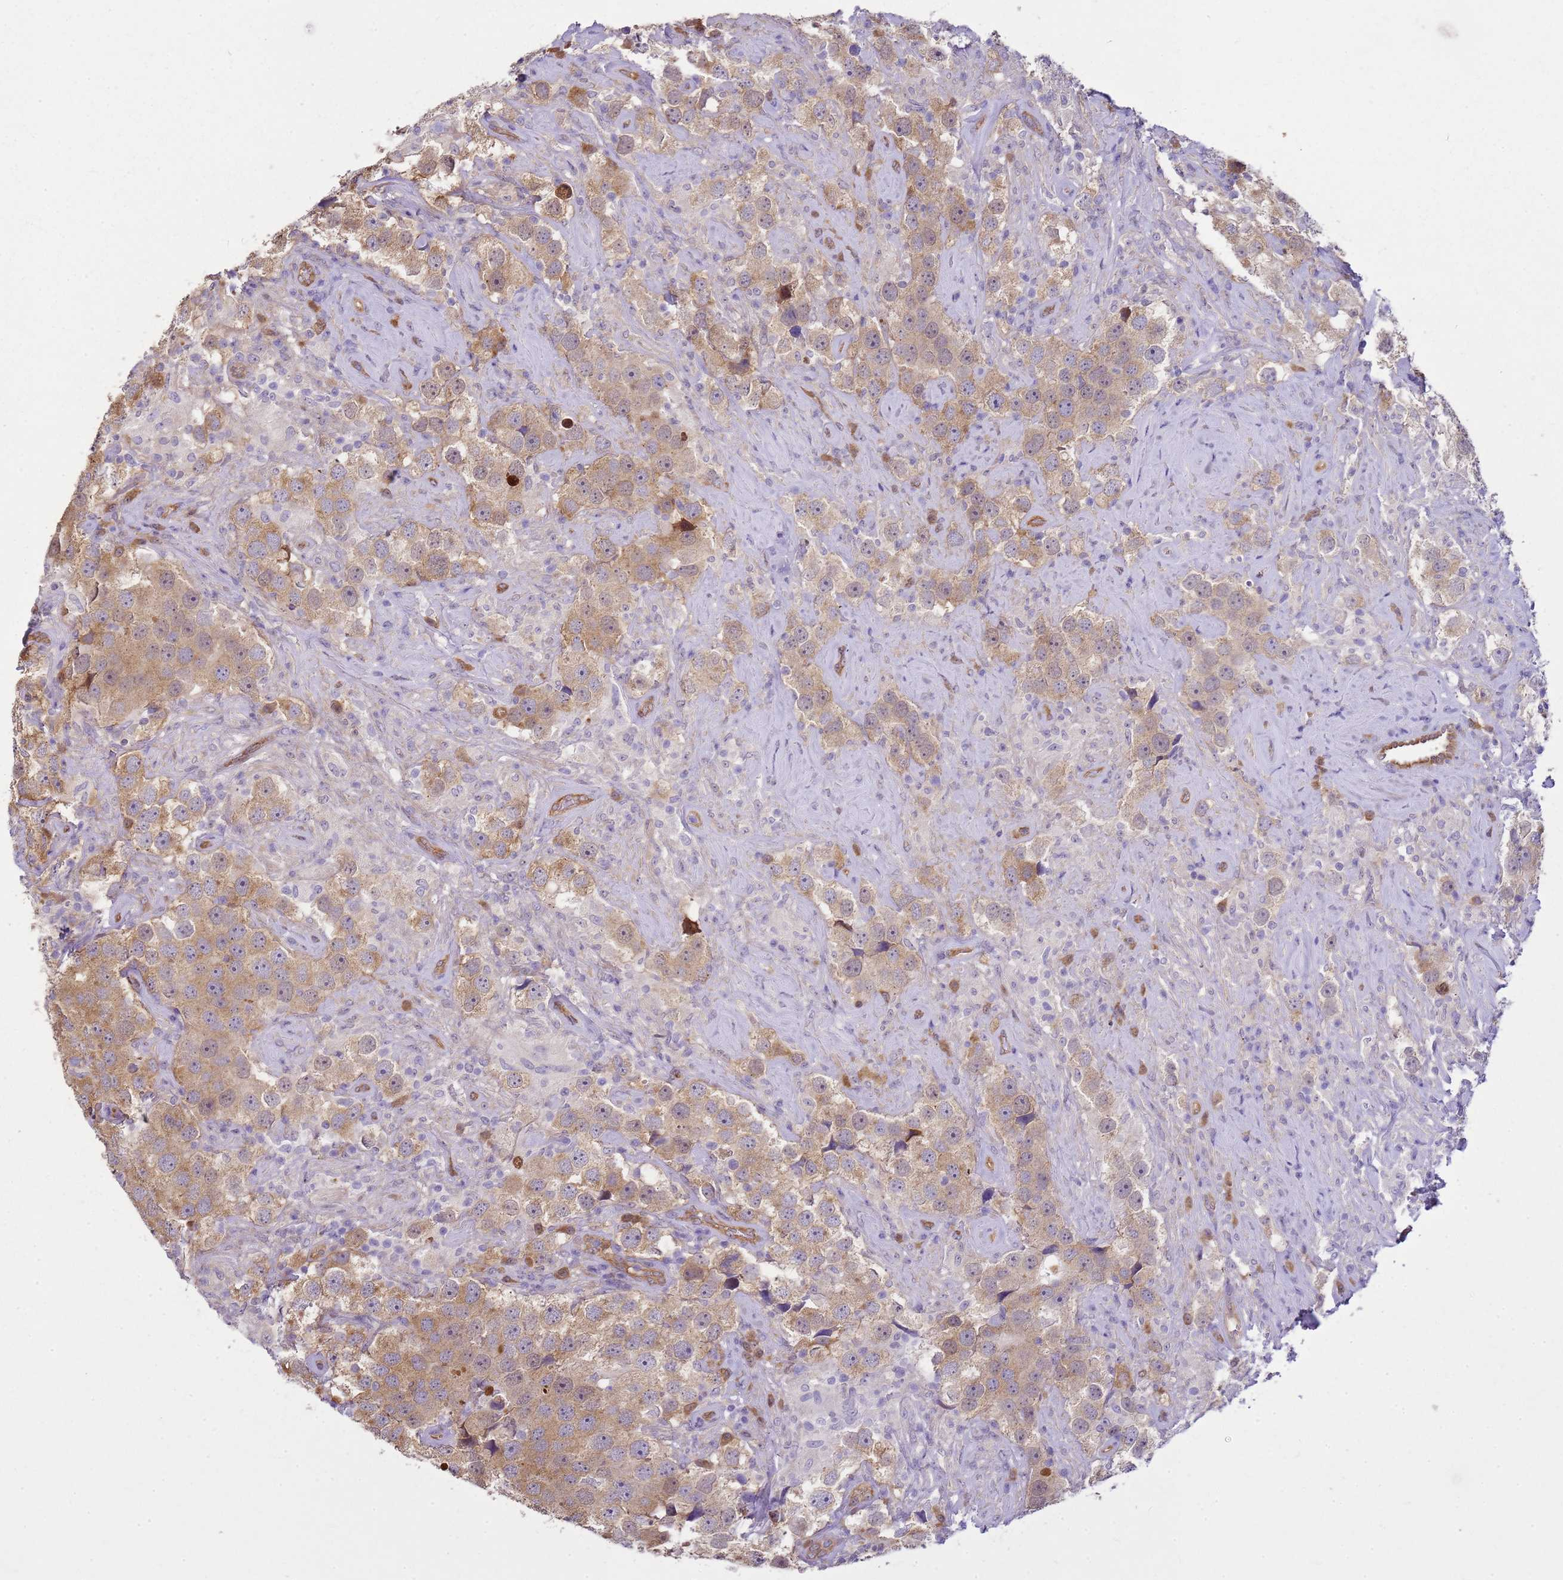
{"staining": {"intensity": "moderate", "quantity": ">75%", "location": "cytoplasmic/membranous"}, "tissue": "testis cancer", "cell_type": "Tumor cells", "image_type": "cancer", "snomed": [{"axis": "morphology", "description": "Seminoma, NOS"}, {"axis": "topography", "description": "Testis"}], "caption": "This is a histology image of immunohistochemistry staining of testis seminoma, which shows moderate expression in the cytoplasmic/membranous of tumor cells.", "gene": "YWHAE", "patient": {"sex": "male", "age": 49}}